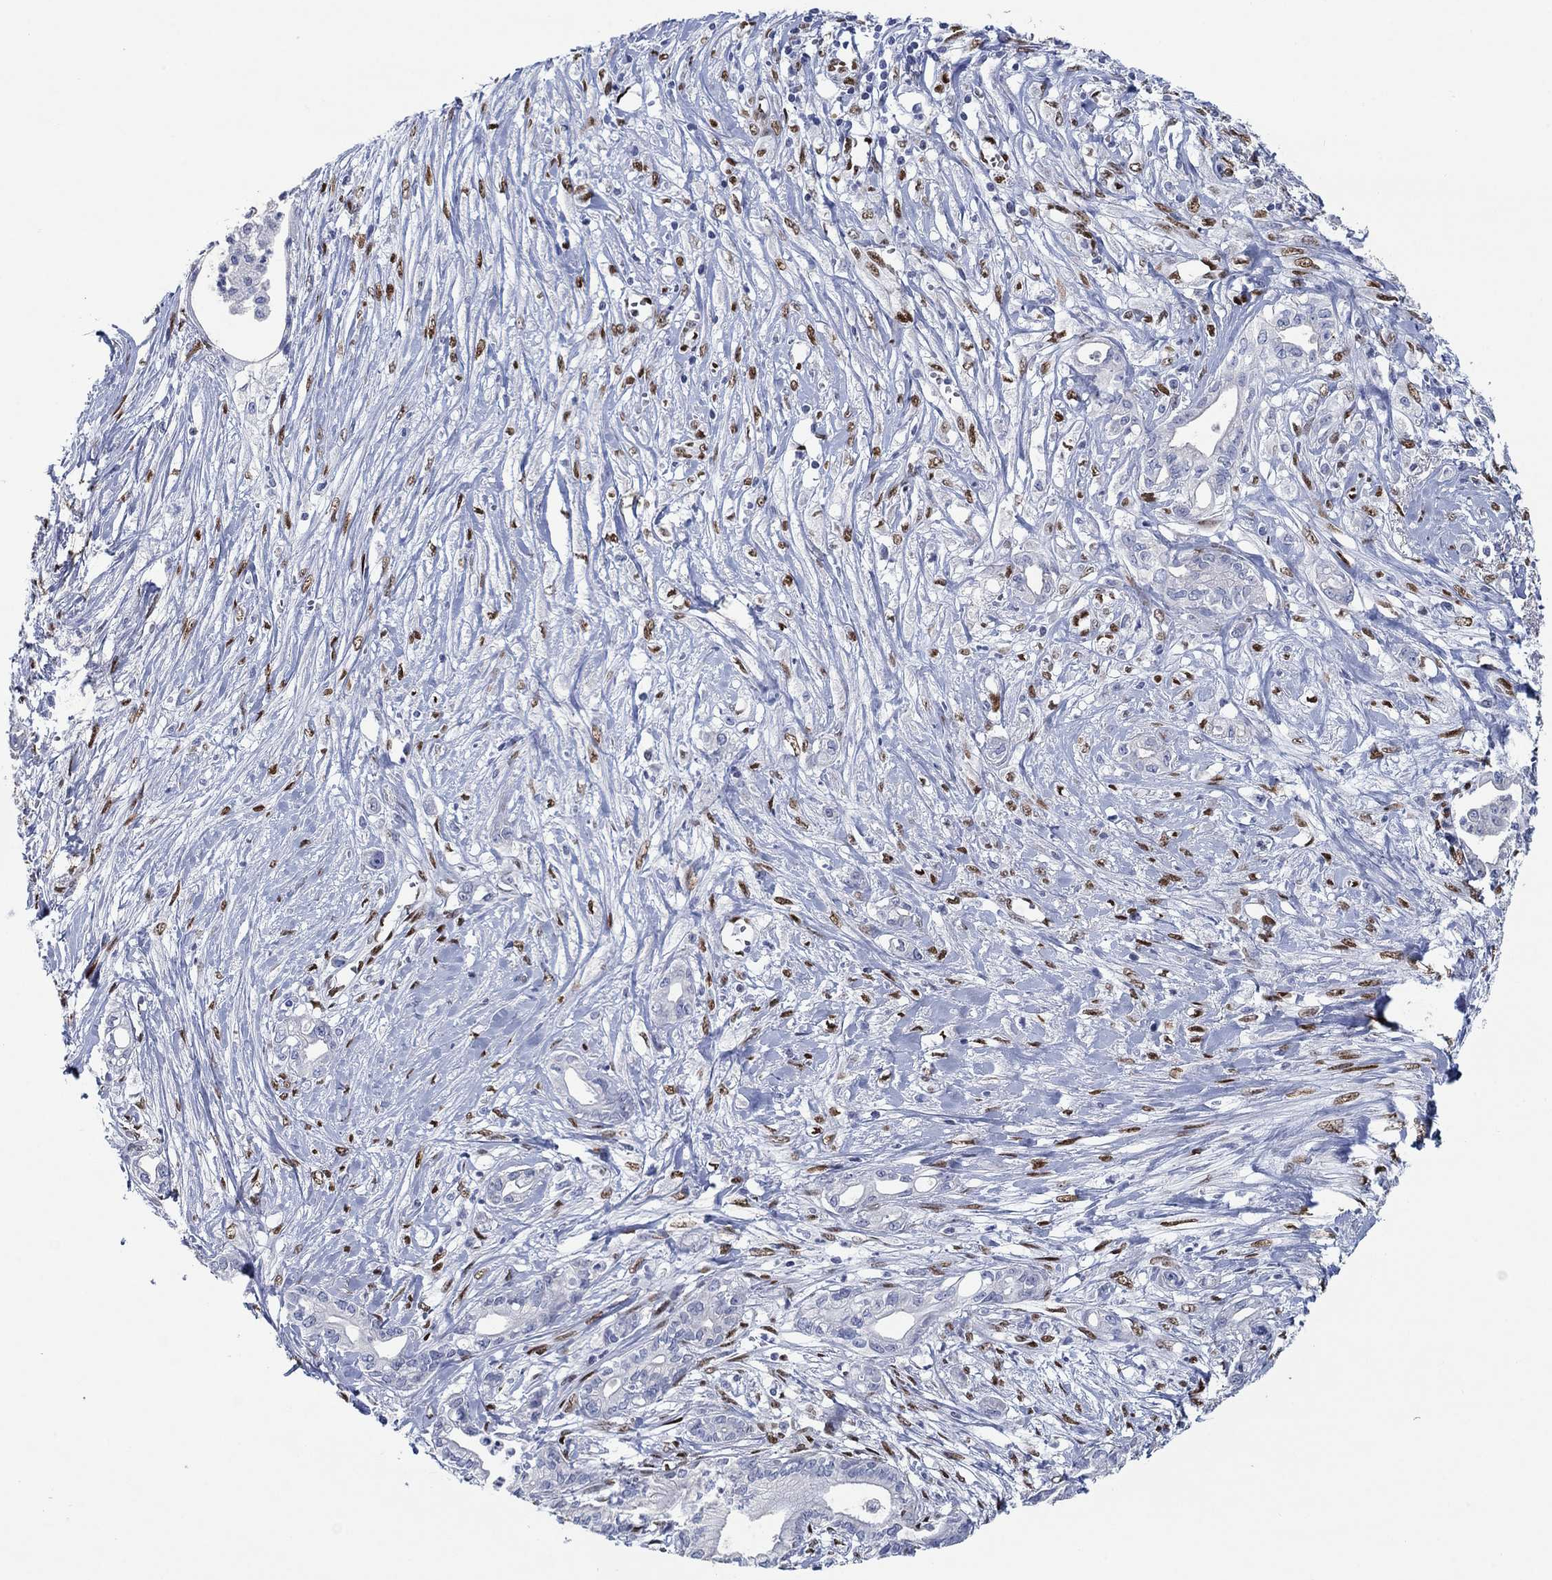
{"staining": {"intensity": "negative", "quantity": "none", "location": "none"}, "tissue": "pancreatic cancer", "cell_type": "Tumor cells", "image_type": "cancer", "snomed": [{"axis": "morphology", "description": "Adenocarcinoma, NOS"}, {"axis": "topography", "description": "Pancreas"}], "caption": "Immunohistochemistry of human adenocarcinoma (pancreatic) displays no positivity in tumor cells.", "gene": "ZEB1", "patient": {"sex": "male", "age": 71}}